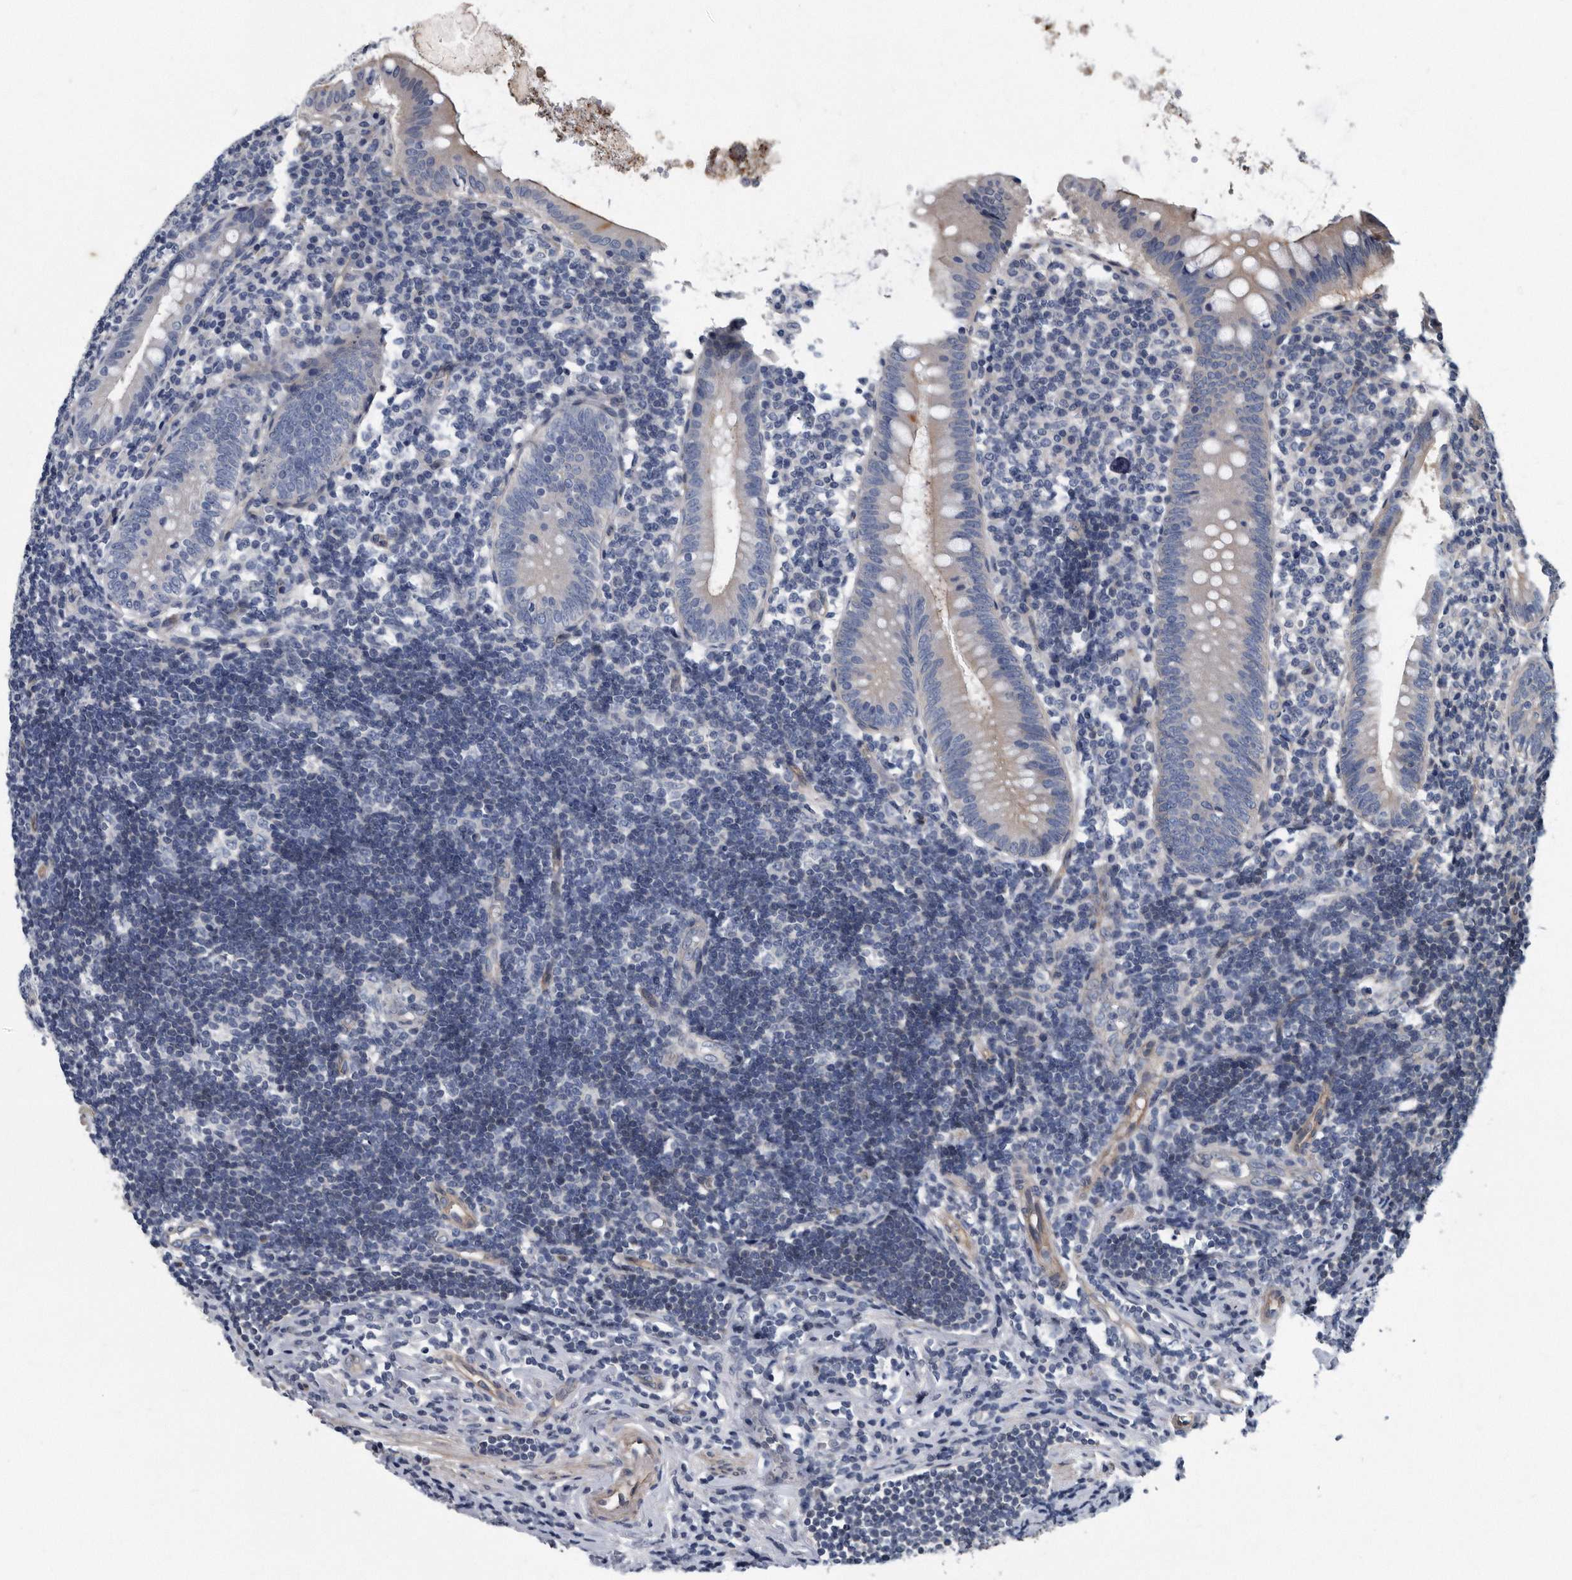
{"staining": {"intensity": "negative", "quantity": "none", "location": "none"}, "tissue": "appendix", "cell_type": "Glandular cells", "image_type": "normal", "snomed": [{"axis": "morphology", "description": "Normal tissue, NOS"}, {"axis": "topography", "description": "Appendix"}], "caption": "Human appendix stained for a protein using immunohistochemistry (IHC) exhibits no positivity in glandular cells.", "gene": "ARMCX1", "patient": {"sex": "female", "age": 54}}